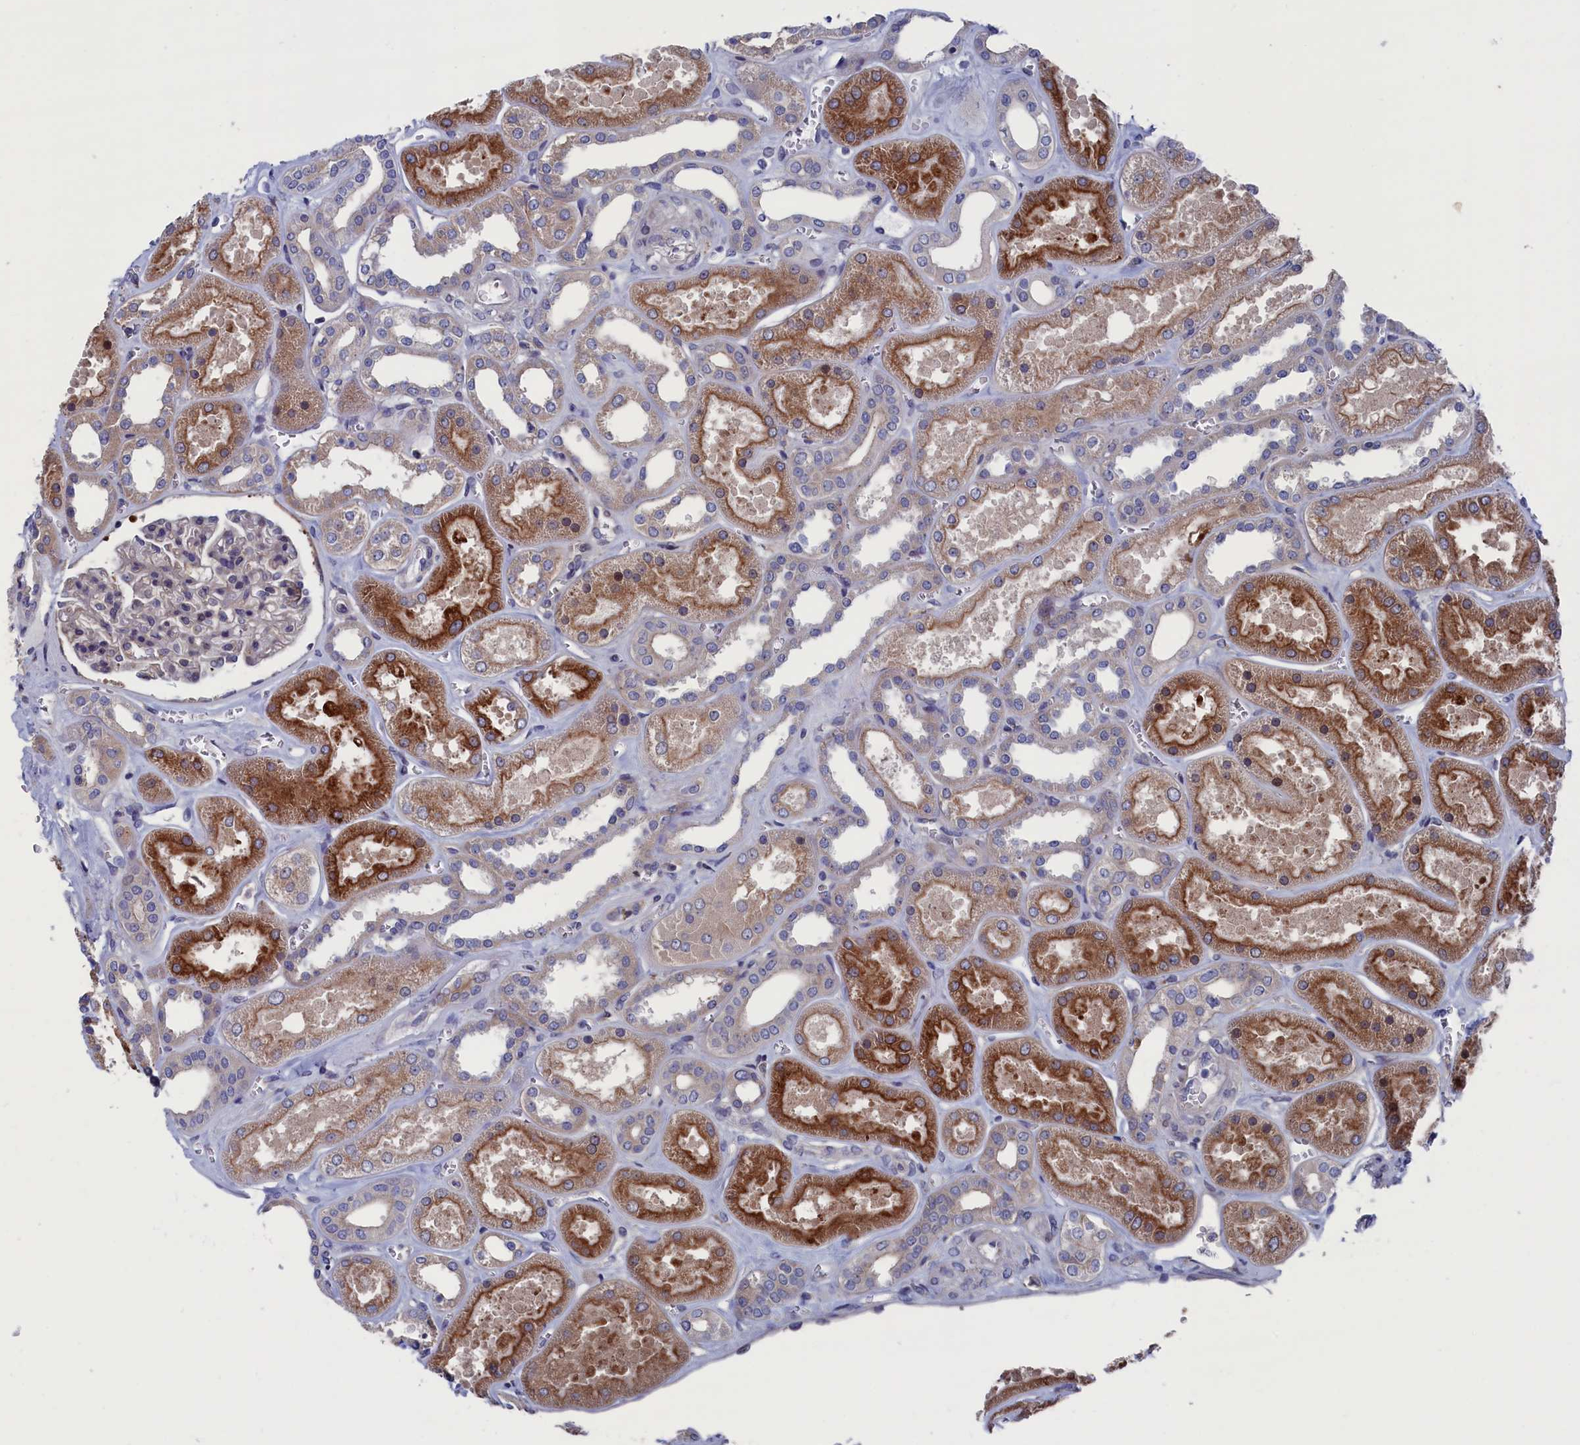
{"staining": {"intensity": "negative", "quantity": "none", "location": "none"}, "tissue": "kidney", "cell_type": "Cells in glomeruli", "image_type": "normal", "snomed": [{"axis": "morphology", "description": "Normal tissue, NOS"}, {"axis": "morphology", "description": "Adenocarcinoma, NOS"}, {"axis": "topography", "description": "Kidney"}], "caption": "Immunohistochemistry of benign kidney exhibits no staining in cells in glomeruli.", "gene": "SPATA13", "patient": {"sex": "female", "age": 68}}